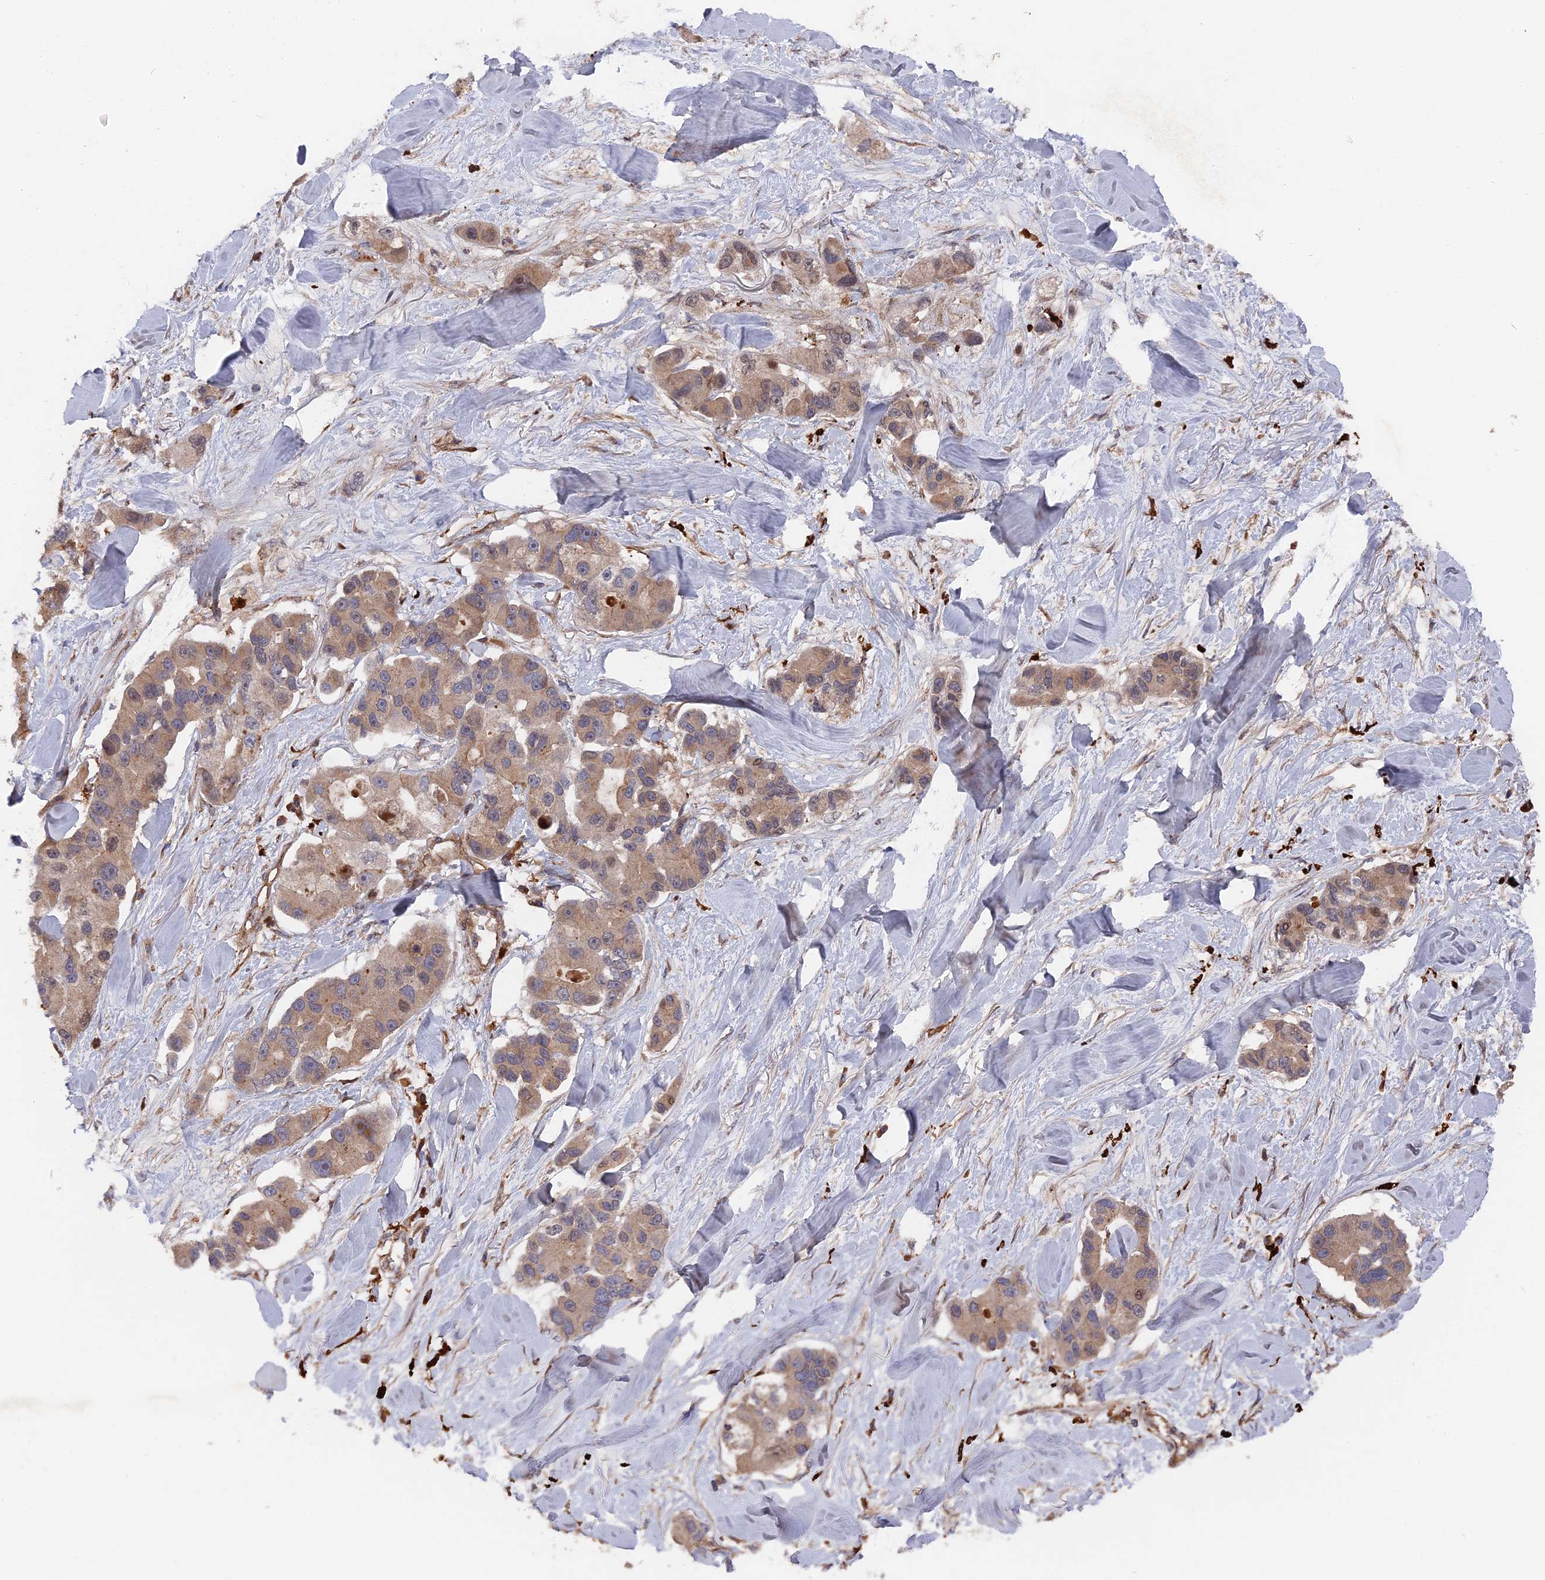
{"staining": {"intensity": "weak", "quantity": ">75%", "location": "cytoplasmic/membranous"}, "tissue": "lung cancer", "cell_type": "Tumor cells", "image_type": "cancer", "snomed": [{"axis": "morphology", "description": "Adenocarcinoma, NOS"}, {"axis": "topography", "description": "Lung"}], "caption": "Lung adenocarcinoma stained with IHC displays weak cytoplasmic/membranous positivity in approximately >75% of tumor cells. (brown staining indicates protein expression, while blue staining denotes nuclei).", "gene": "DEF8", "patient": {"sex": "female", "age": 54}}